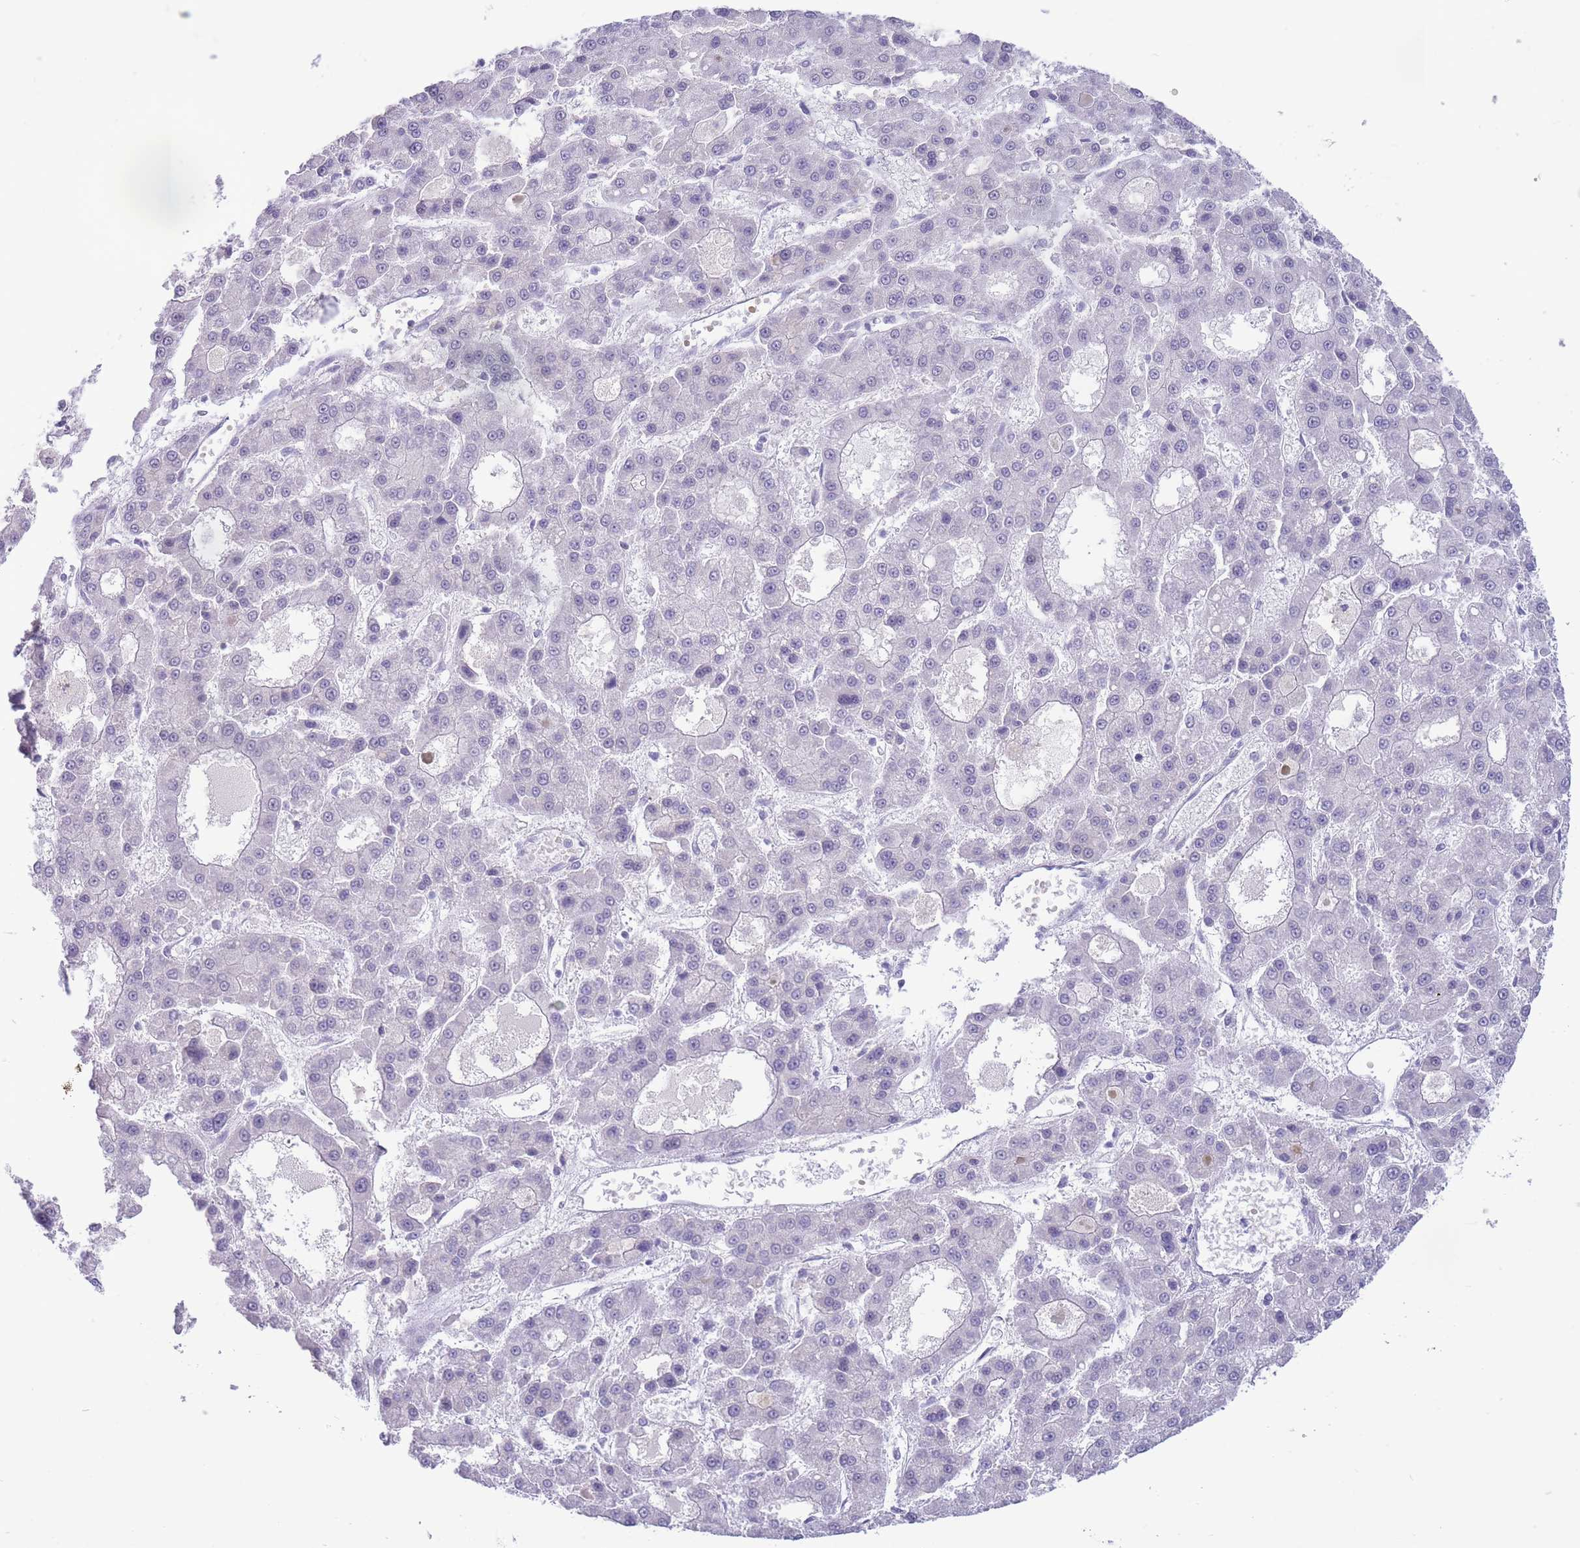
{"staining": {"intensity": "negative", "quantity": "none", "location": "none"}, "tissue": "liver cancer", "cell_type": "Tumor cells", "image_type": "cancer", "snomed": [{"axis": "morphology", "description": "Carcinoma, Hepatocellular, NOS"}, {"axis": "topography", "description": "Liver"}], "caption": "Protein analysis of liver hepatocellular carcinoma shows no significant positivity in tumor cells. (IHC, brightfield microscopy, high magnification).", "gene": "FBXO46", "patient": {"sex": "male", "age": 70}}